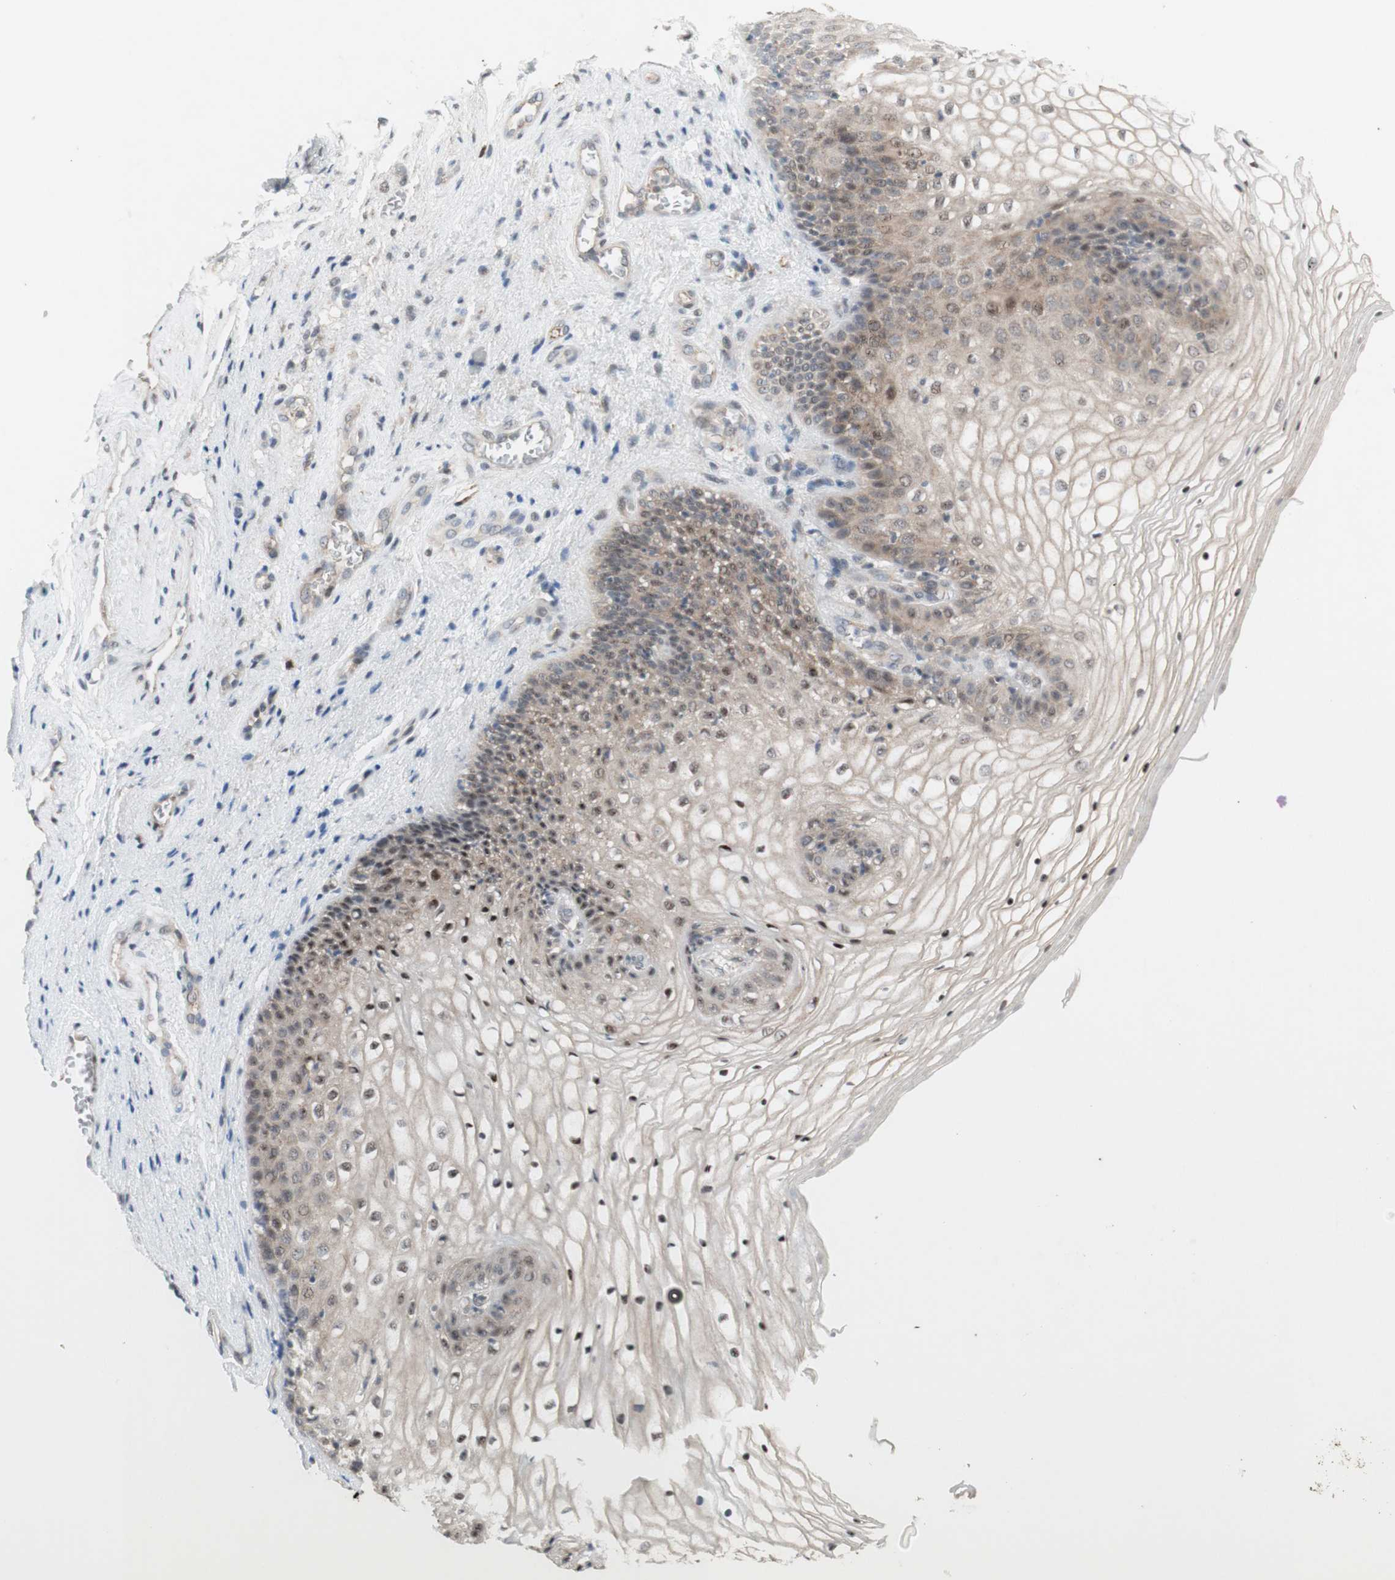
{"staining": {"intensity": "weak", "quantity": ">75%", "location": "cytoplasmic/membranous"}, "tissue": "vagina", "cell_type": "Squamous epithelial cells", "image_type": "normal", "snomed": [{"axis": "morphology", "description": "Normal tissue, NOS"}, {"axis": "topography", "description": "Vagina"}], "caption": "A low amount of weak cytoplasmic/membranous expression is seen in approximately >75% of squamous epithelial cells in unremarkable vagina.", "gene": "CYLD", "patient": {"sex": "female", "age": 34}}